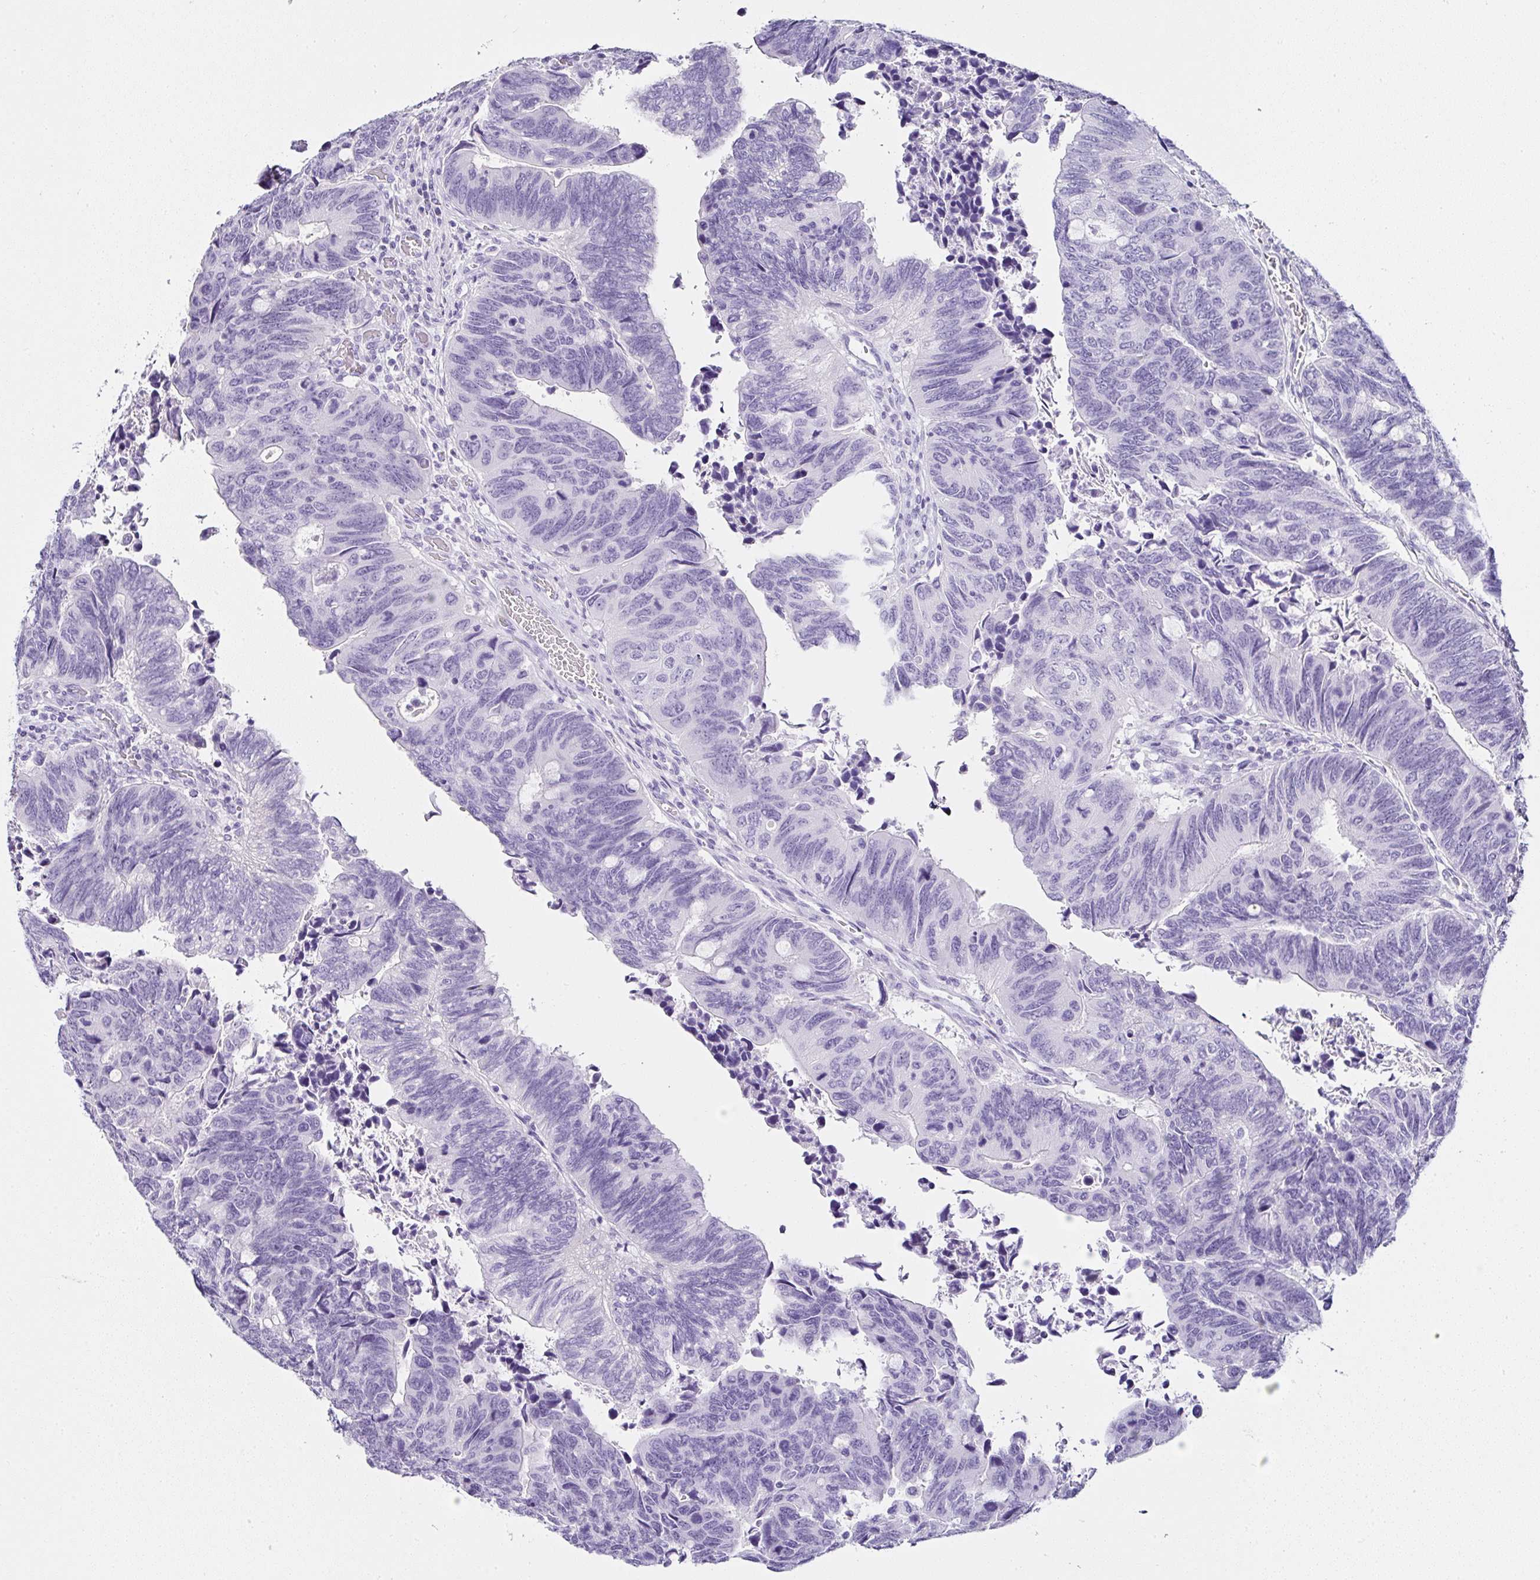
{"staining": {"intensity": "negative", "quantity": "none", "location": "none"}, "tissue": "colorectal cancer", "cell_type": "Tumor cells", "image_type": "cancer", "snomed": [{"axis": "morphology", "description": "Adenocarcinoma, NOS"}, {"axis": "topography", "description": "Colon"}], "caption": "An image of human colorectal cancer (adenocarcinoma) is negative for staining in tumor cells.", "gene": "SERPINB3", "patient": {"sex": "male", "age": 87}}